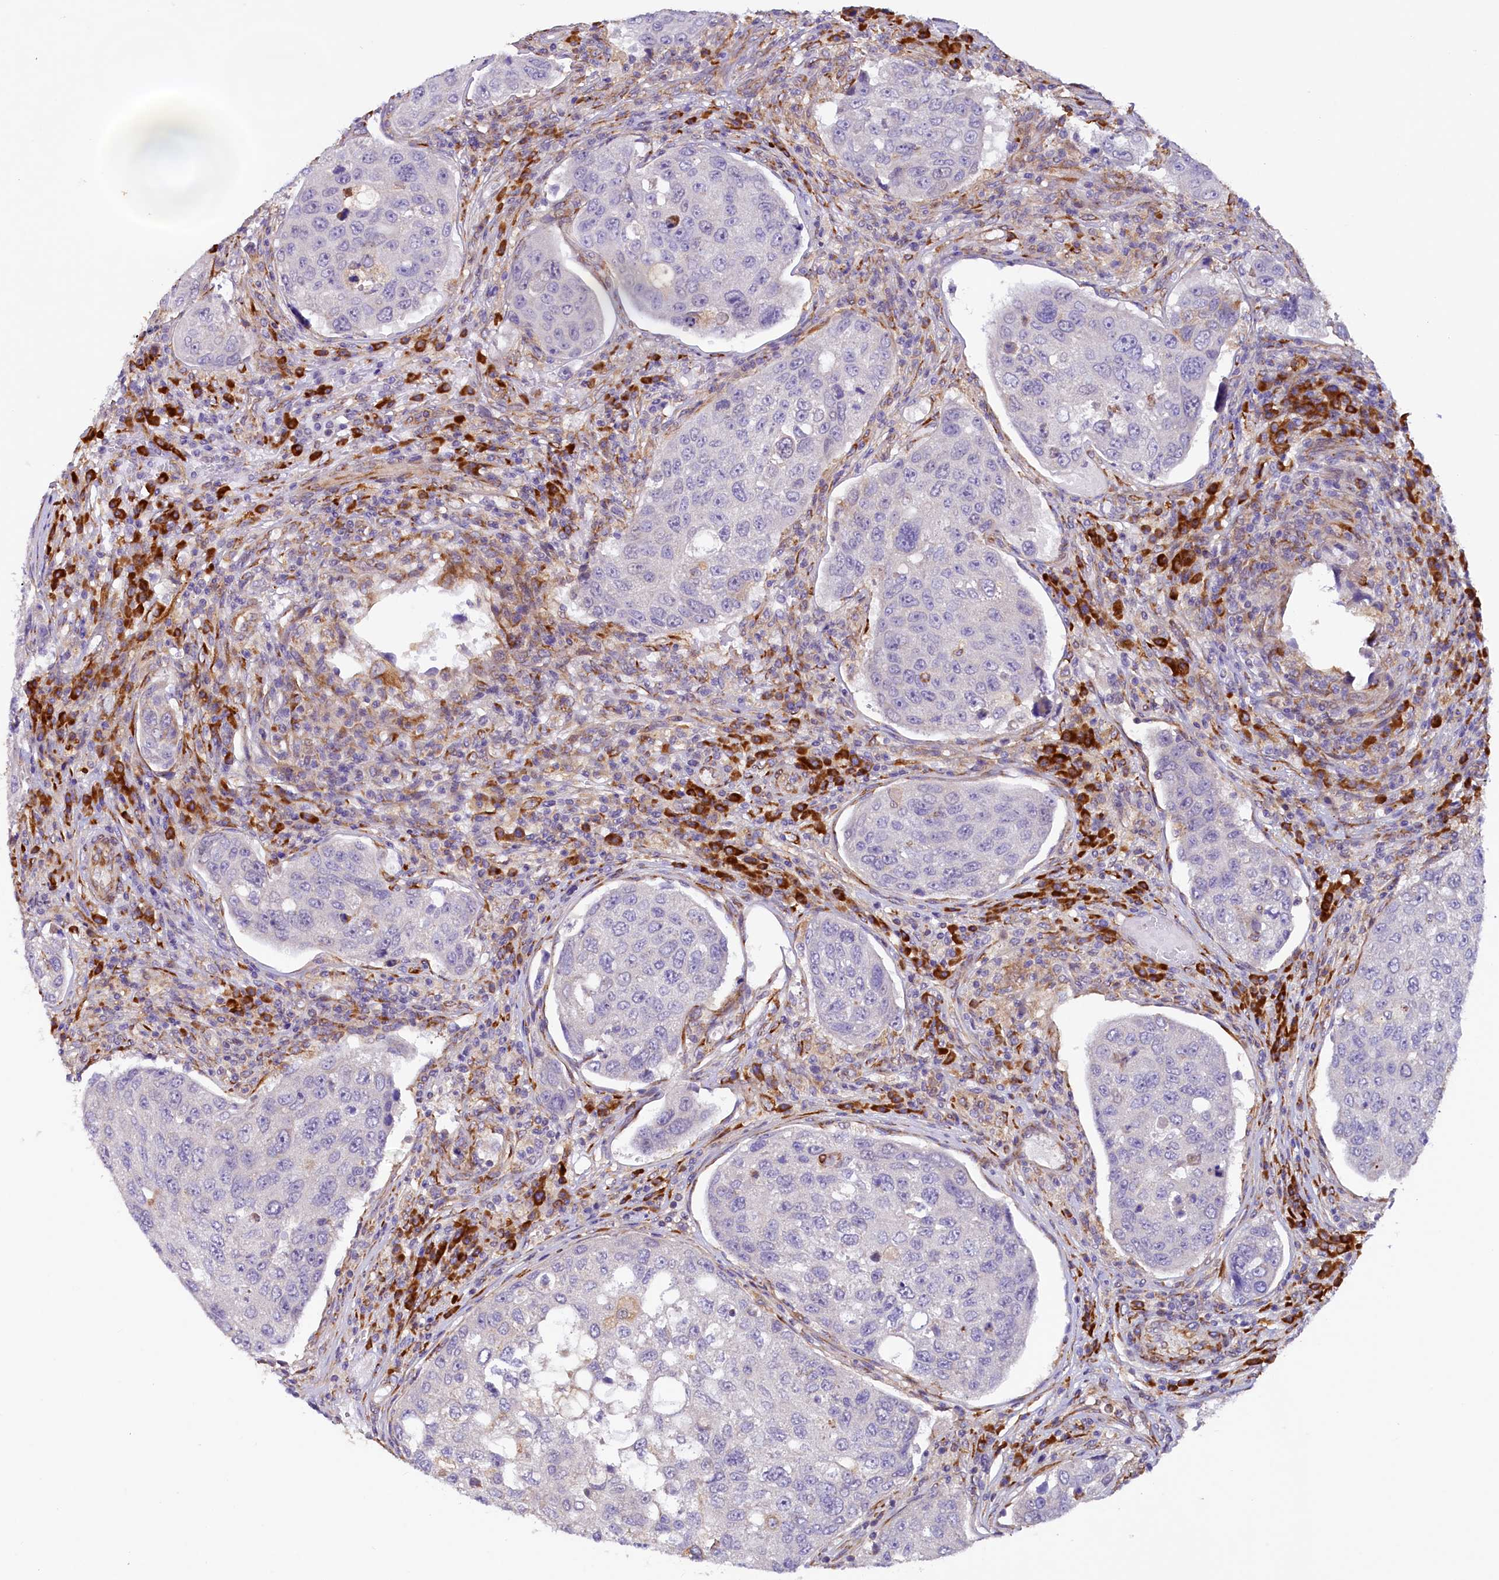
{"staining": {"intensity": "moderate", "quantity": "<25%", "location": "cytoplasmic/membranous"}, "tissue": "urothelial cancer", "cell_type": "Tumor cells", "image_type": "cancer", "snomed": [{"axis": "morphology", "description": "Urothelial carcinoma, High grade"}, {"axis": "topography", "description": "Lymph node"}, {"axis": "topography", "description": "Urinary bladder"}], "caption": "IHC of human urothelial cancer demonstrates low levels of moderate cytoplasmic/membranous staining in approximately <25% of tumor cells. The staining was performed using DAB (3,3'-diaminobenzidine), with brown indicating positive protein expression. Nuclei are stained blue with hematoxylin.", "gene": "SSC5D", "patient": {"sex": "male", "age": 51}}